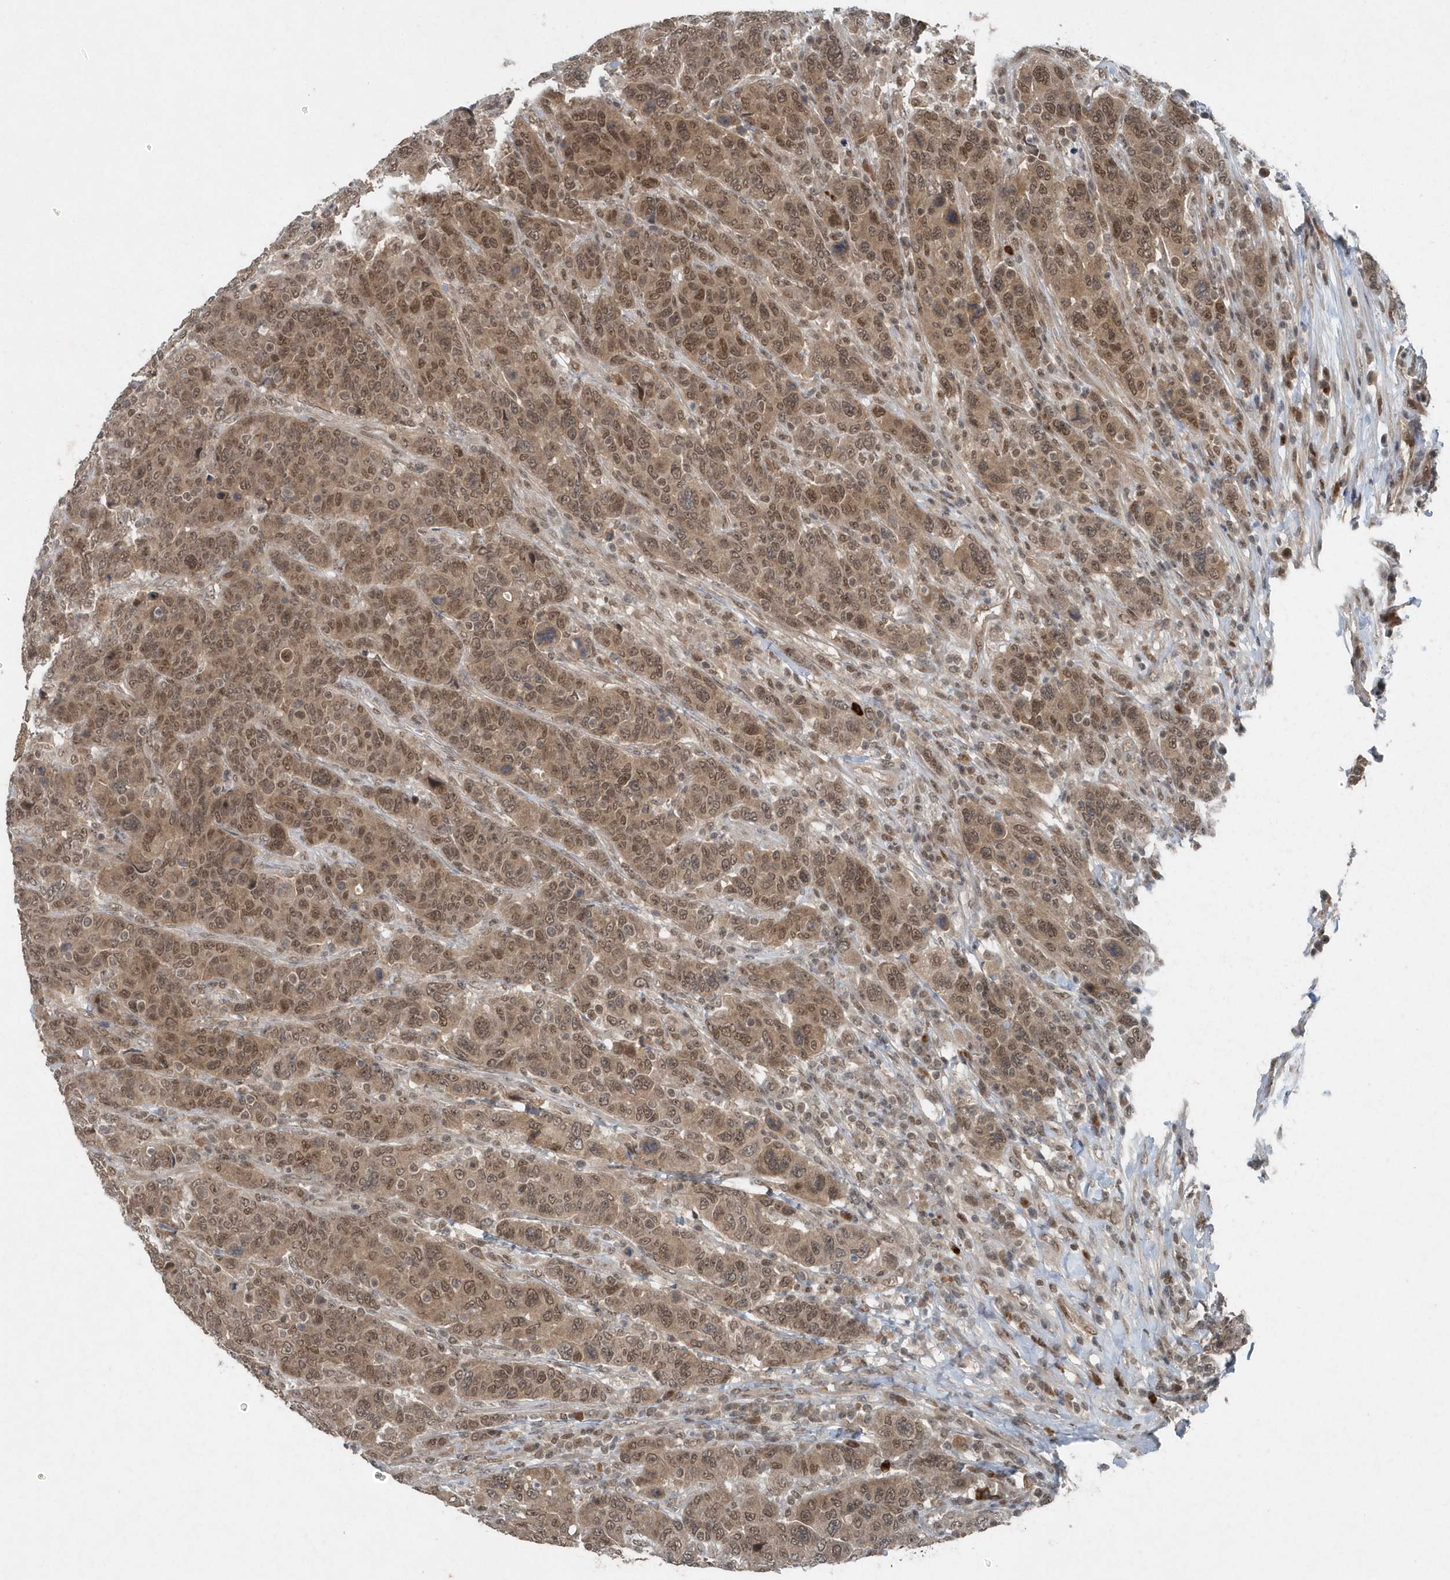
{"staining": {"intensity": "moderate", "quantity": ">75%", "location": "cytoplasmic/membranous,nuclear"}, "tissue": "breast cancer", "cell_type": "Tumor cells", "image_type": "cancer", "snomed": [{"axis": "morphology", "description": "Duct carcinoma"}, {"axis": "topography", "description": "Breast"}], "caption": "High-magnification brightfield microscopy of breast cancer stained with DAB (3,3'-diaminobenzidine) (brown) and counterstained with hematoxylin (blue). tumor cells exhibit moderate cytoplasmic/membranous and nuclear expression is seen in about>75% of cells.", "gene": "QTRT2", "patient": {"sex": "female", "age": 37}}